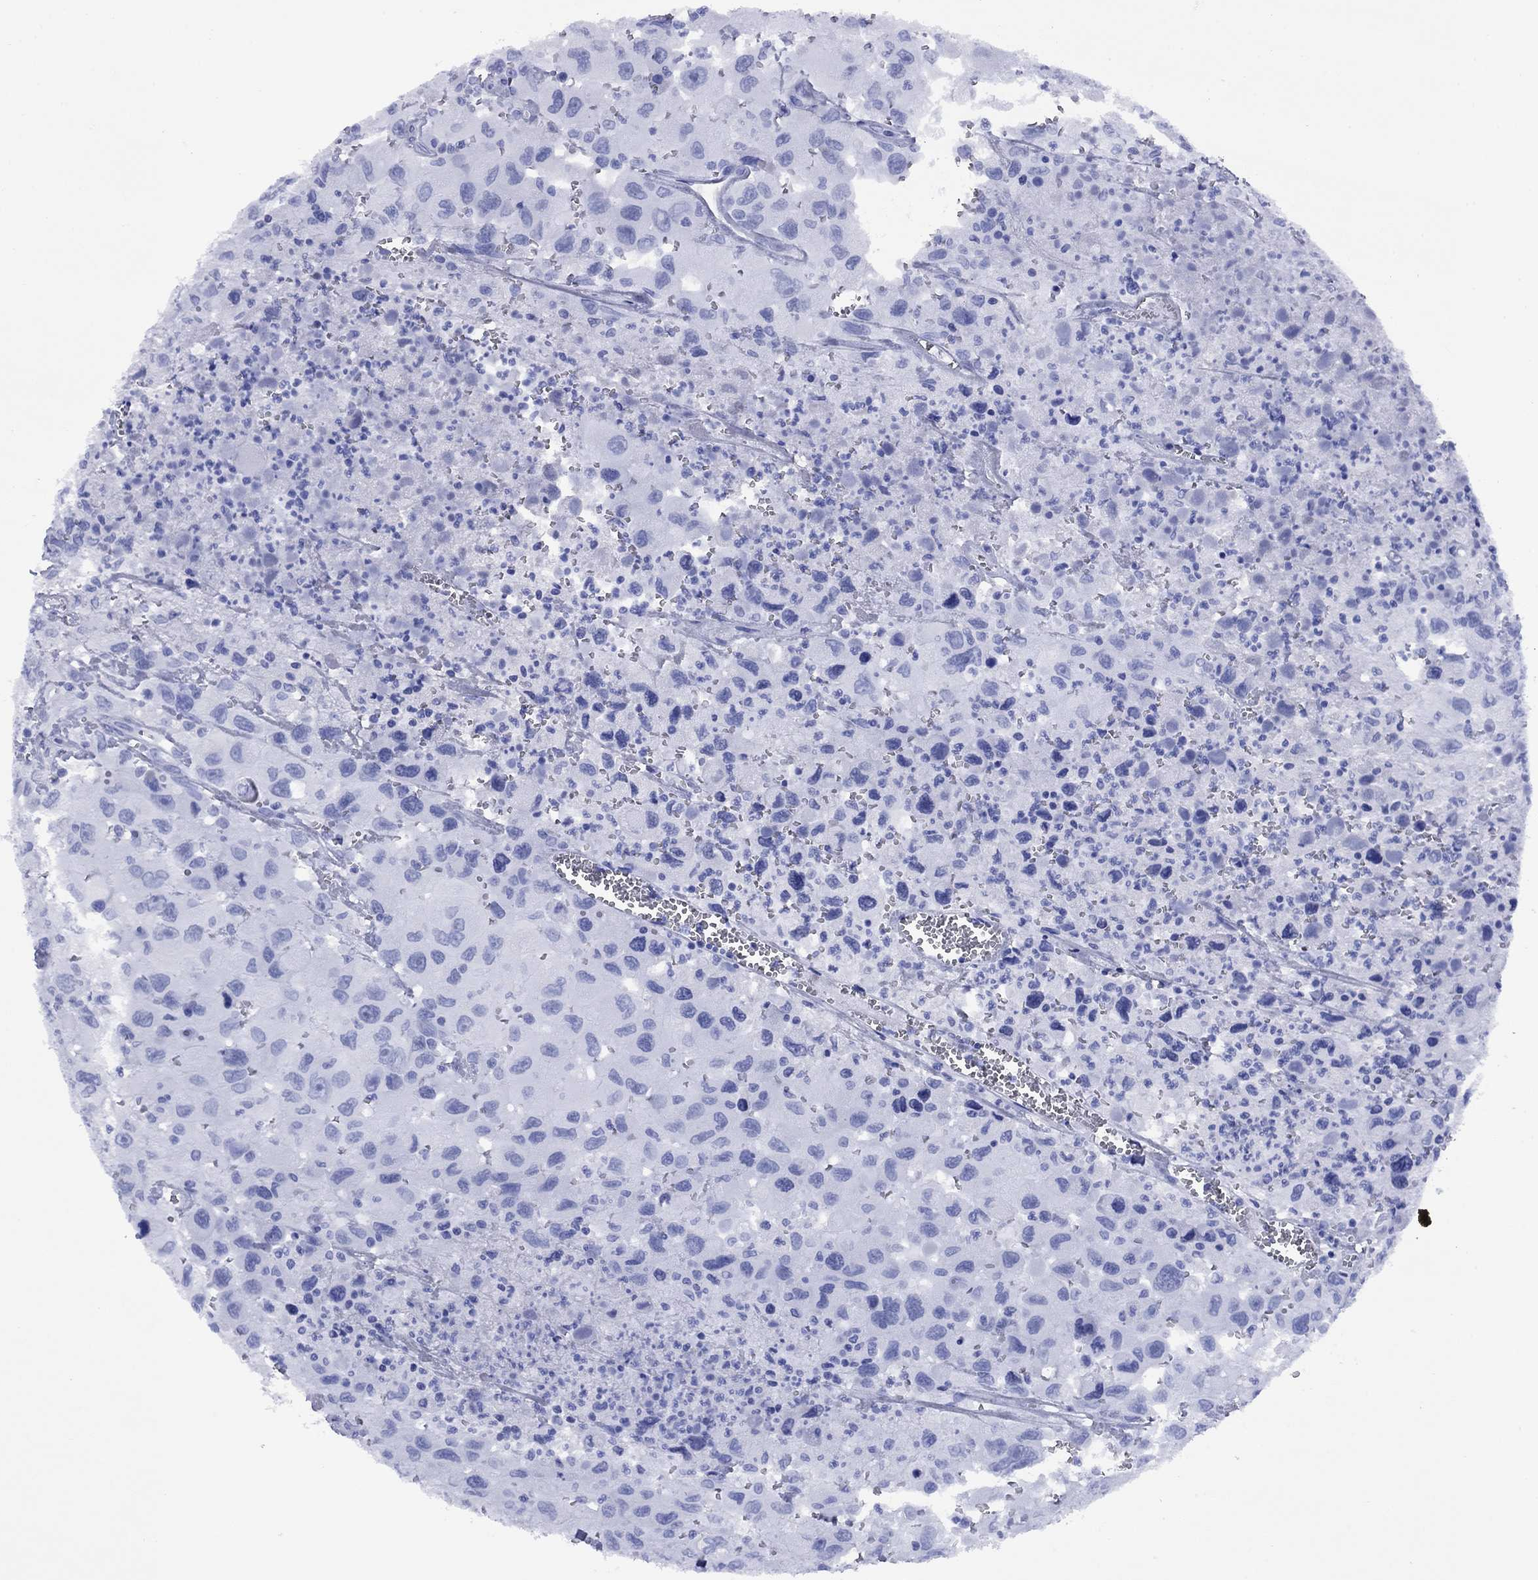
{"staining": {"intensity": "negative", "quantity": "none", "location": "none"}, "tissue": "head and neck cancer", "cell_type": "Tumor cells", "image_type": "cancer", "snomed": [{"axis": "morphology", "description": "Squamous cell carcinoma, NOS"}, {"axis": "morphology", "description": "Squamous cell carcinoma, metastatic, NOS"}, {"axis": "topography", "description": "Oral tissue"}, {"axis": "topography", "description": "Head-Neck"}], "caption": "Human metastatic squamous cell carcinoma (head and neck) stained for a protein using immunohistochemistry (IHC) reveals no staining in tumor cells.", "gene": "APOA2", "patient": {"sex": "female", "age": 85}}